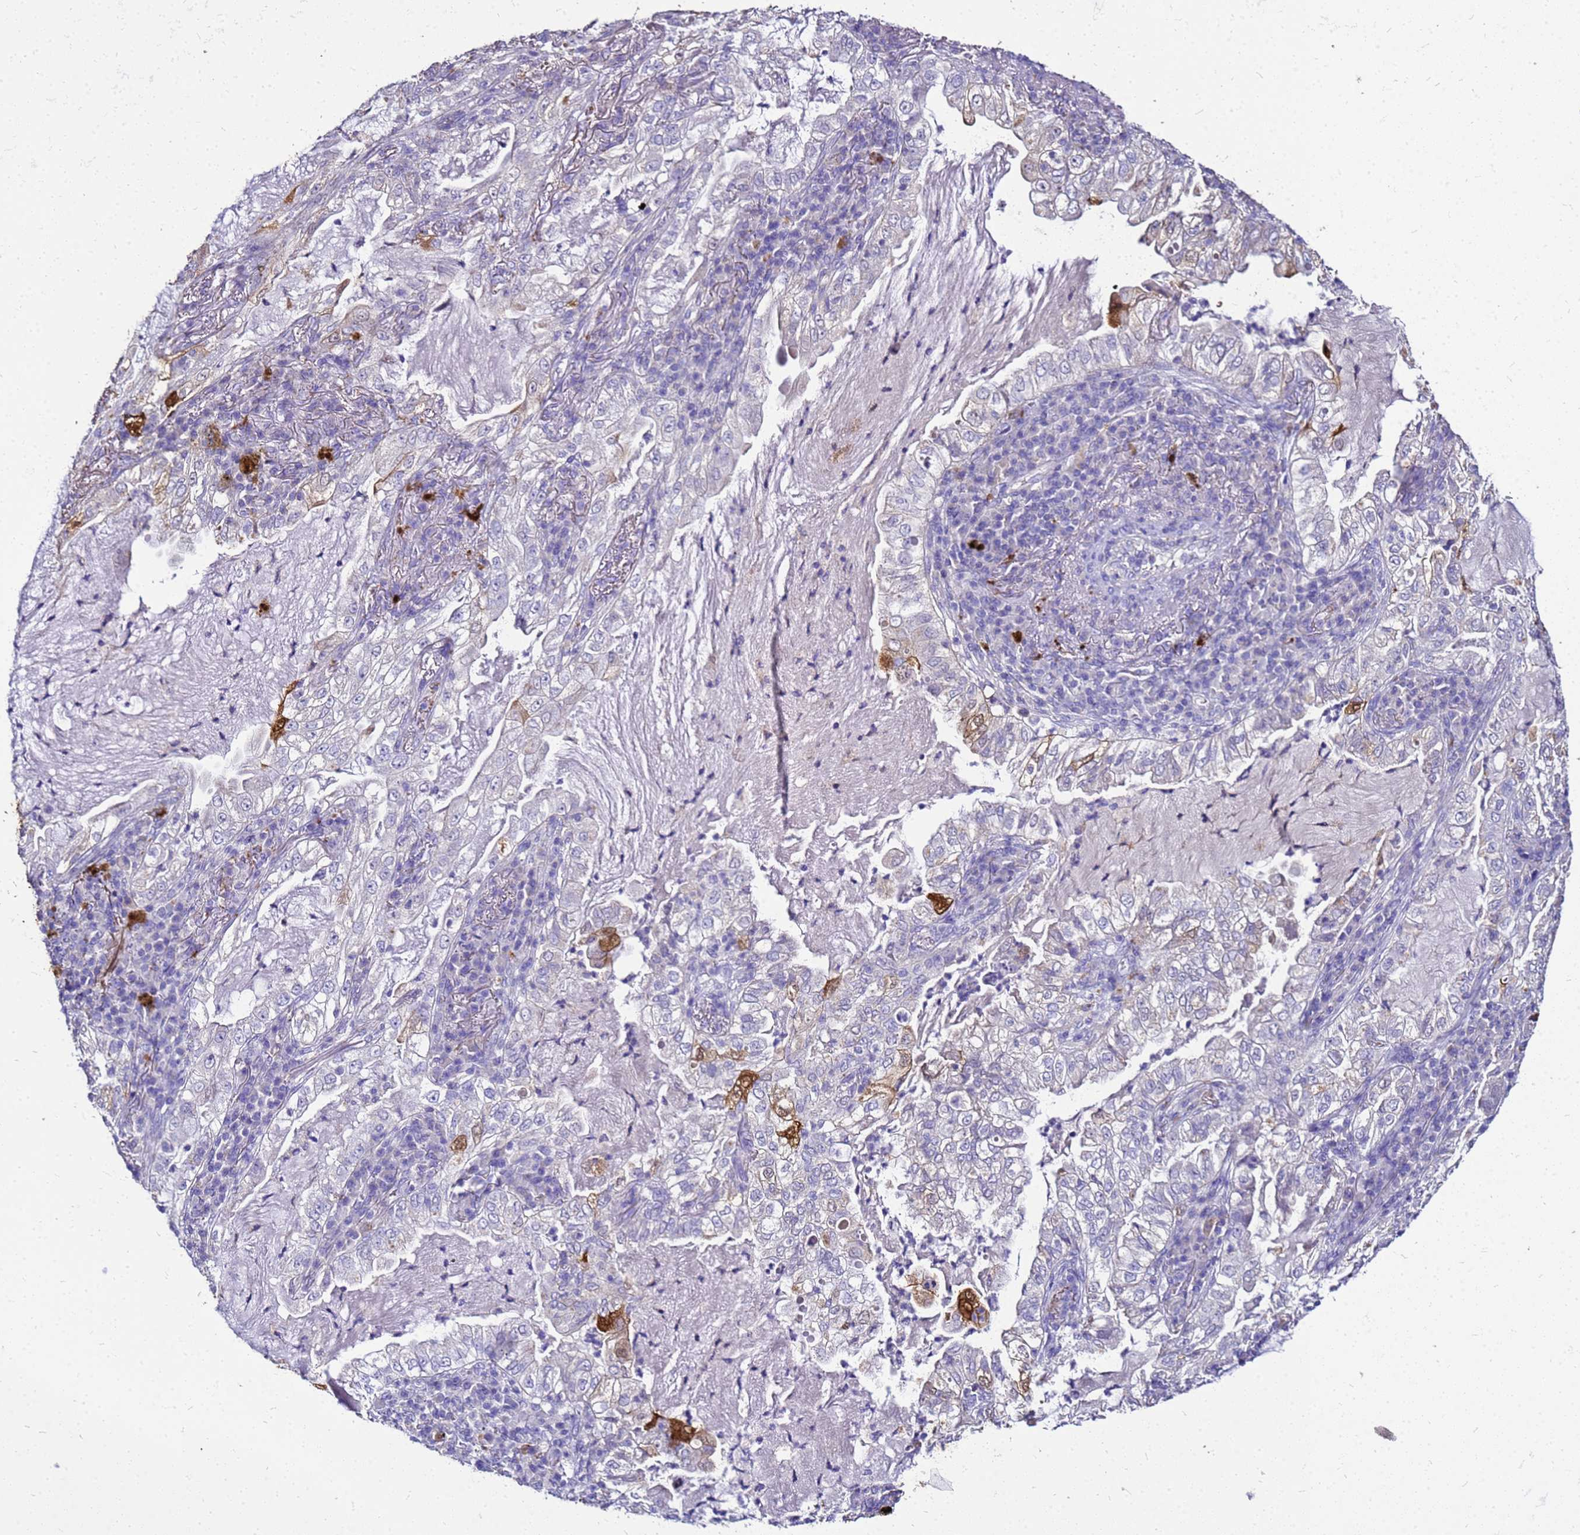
{"staining": {"intensity": "strong", "quantity": "<25%", "location": "cytoplasmic/membranous,nuclear"}, "tissue": "lung cancer", "cell_type": "Tumor cells", "image_type": "cancer", "snomed": [{"axis": "morphology", "description": "Adenocarcinoma, NOS"}, {"axis": "topography", "description": "Lung"}], "caption": "Human lung adenocarcinoma stained for a protein (brown) reveals strong cytoplasmic/membranous and nuclear positive staining in about <25% of tumor cells.", "gene": "S100A2", "patient": {"sex": "female", "age": 73}}